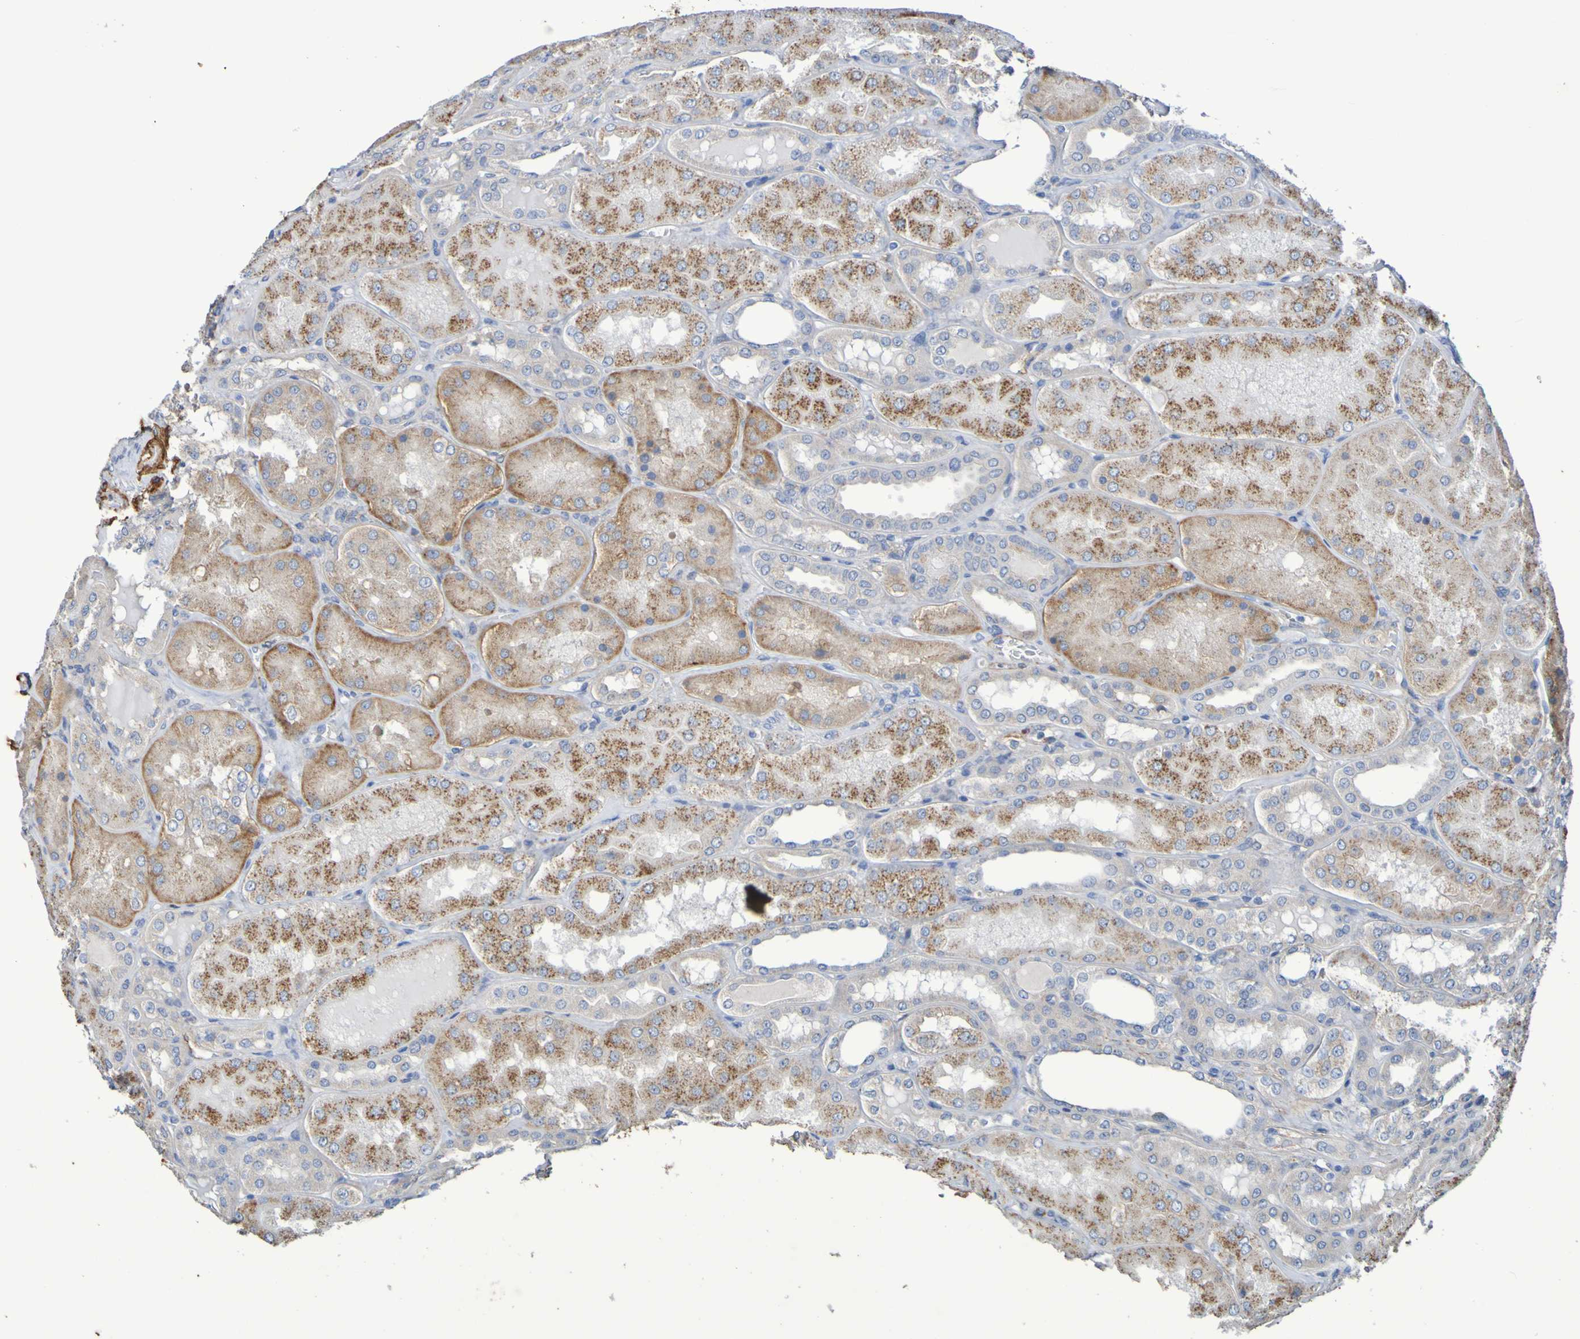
{"staining": {"intensity": "negative", "quantity": "none", "location": "none"}, "tissue": "kidney", "cell_type": "Cells in glomeruli", "image_type": "normal", "snomed": [{"axis": "morphology", "description": "Normal tissue, NOS"}, {"axis": "topography", "description": "Kidney"}], "caption": "The micrograph demonstrates no staining of cells in glomeruli in normal kidney.", "gene": "SRPRB", "patient": {"sex": "female", "age": 56}}